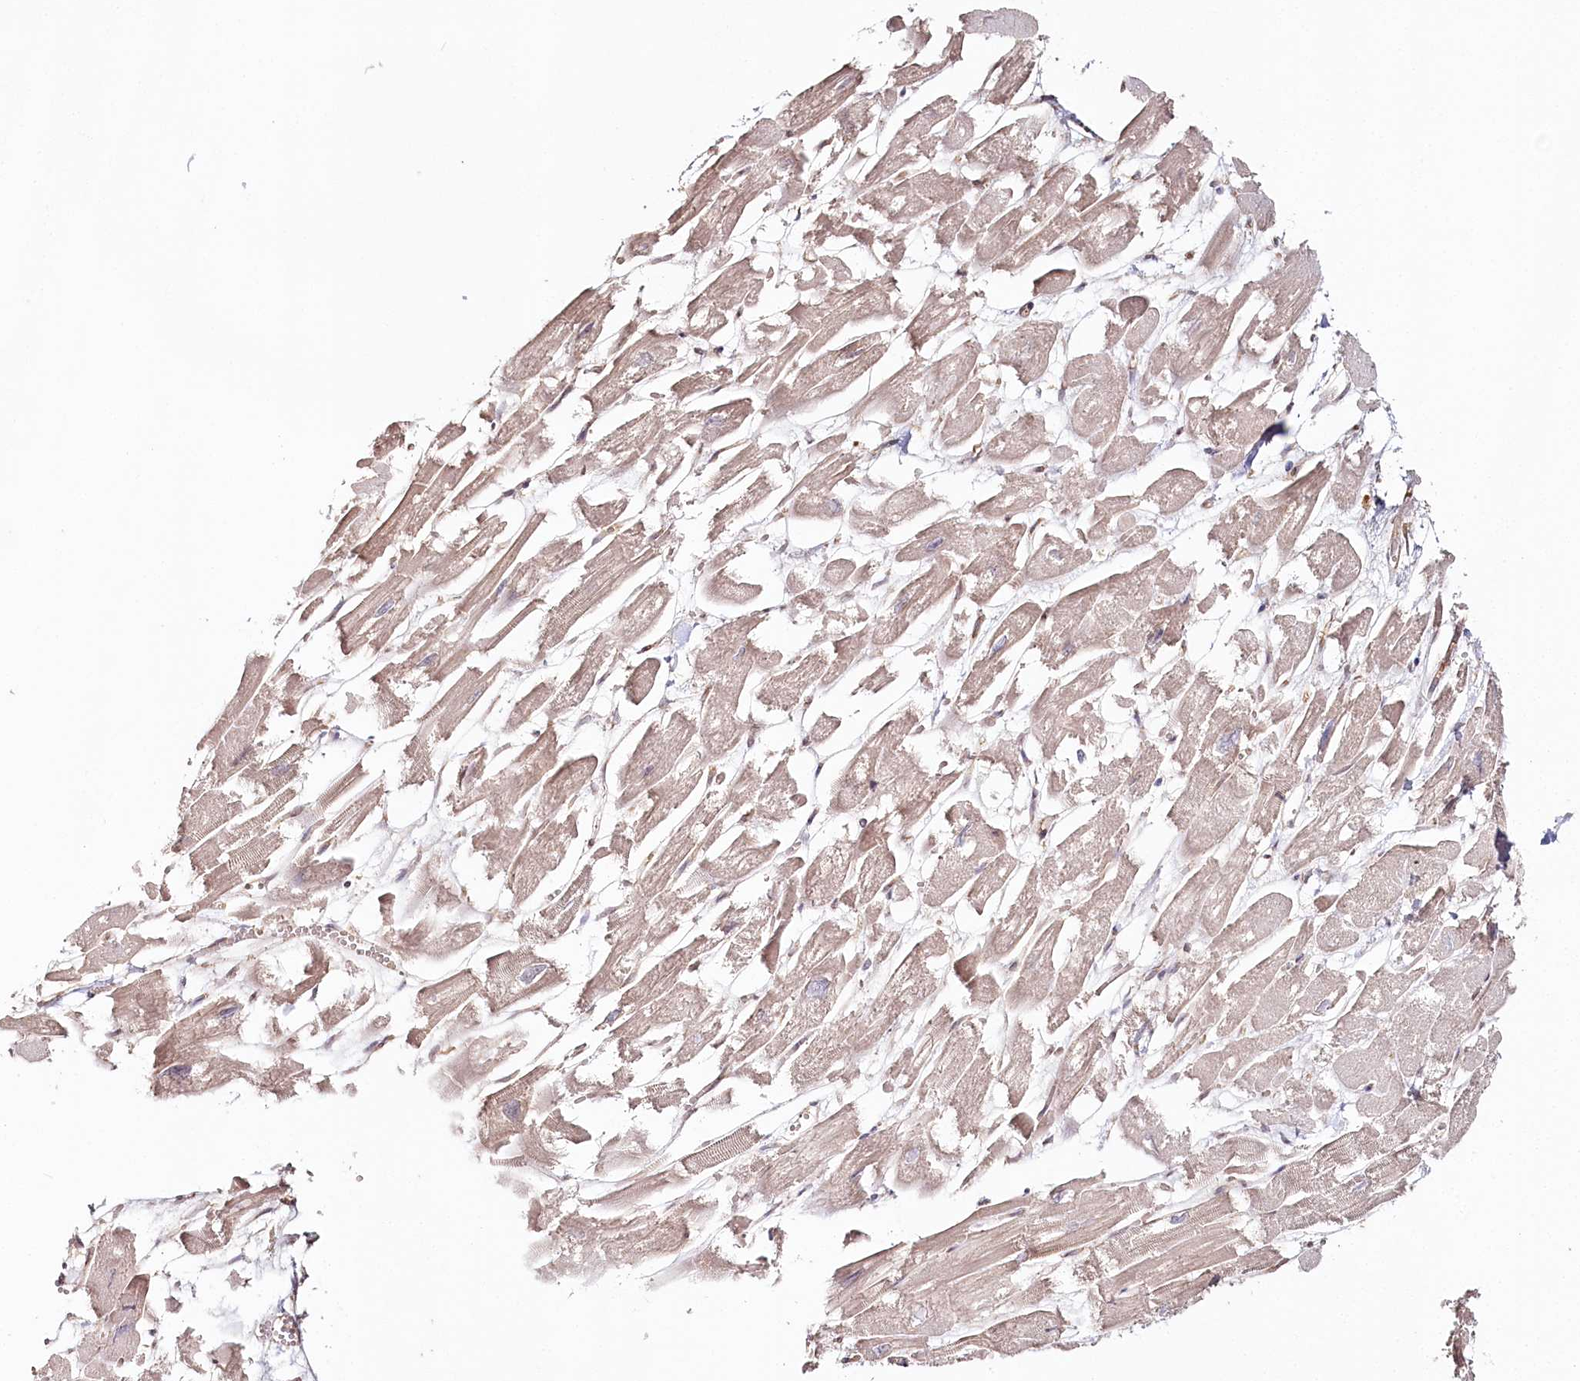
{"staining": {"intensity": "weak", "quantity": "25%-75%", "location": "cytoplasmic/membranous"}, "tissue": "heart muscle", "cell_type": "Cardiomyocytes", "image_type": "normal", "snomed": [{"axis": "morphology", "description": "Normal tissue, NOS"}, {"axis": "topography", "description": "Heart"}], "caption": "IHC of unremarkable human heart muscle exhibits low levels of weak cytoplasmic/membranous staining in about 25%-75% of cardiomyocytes.", "gene": "OTUD4", "patient": {"sex": "male", "age": 54}}